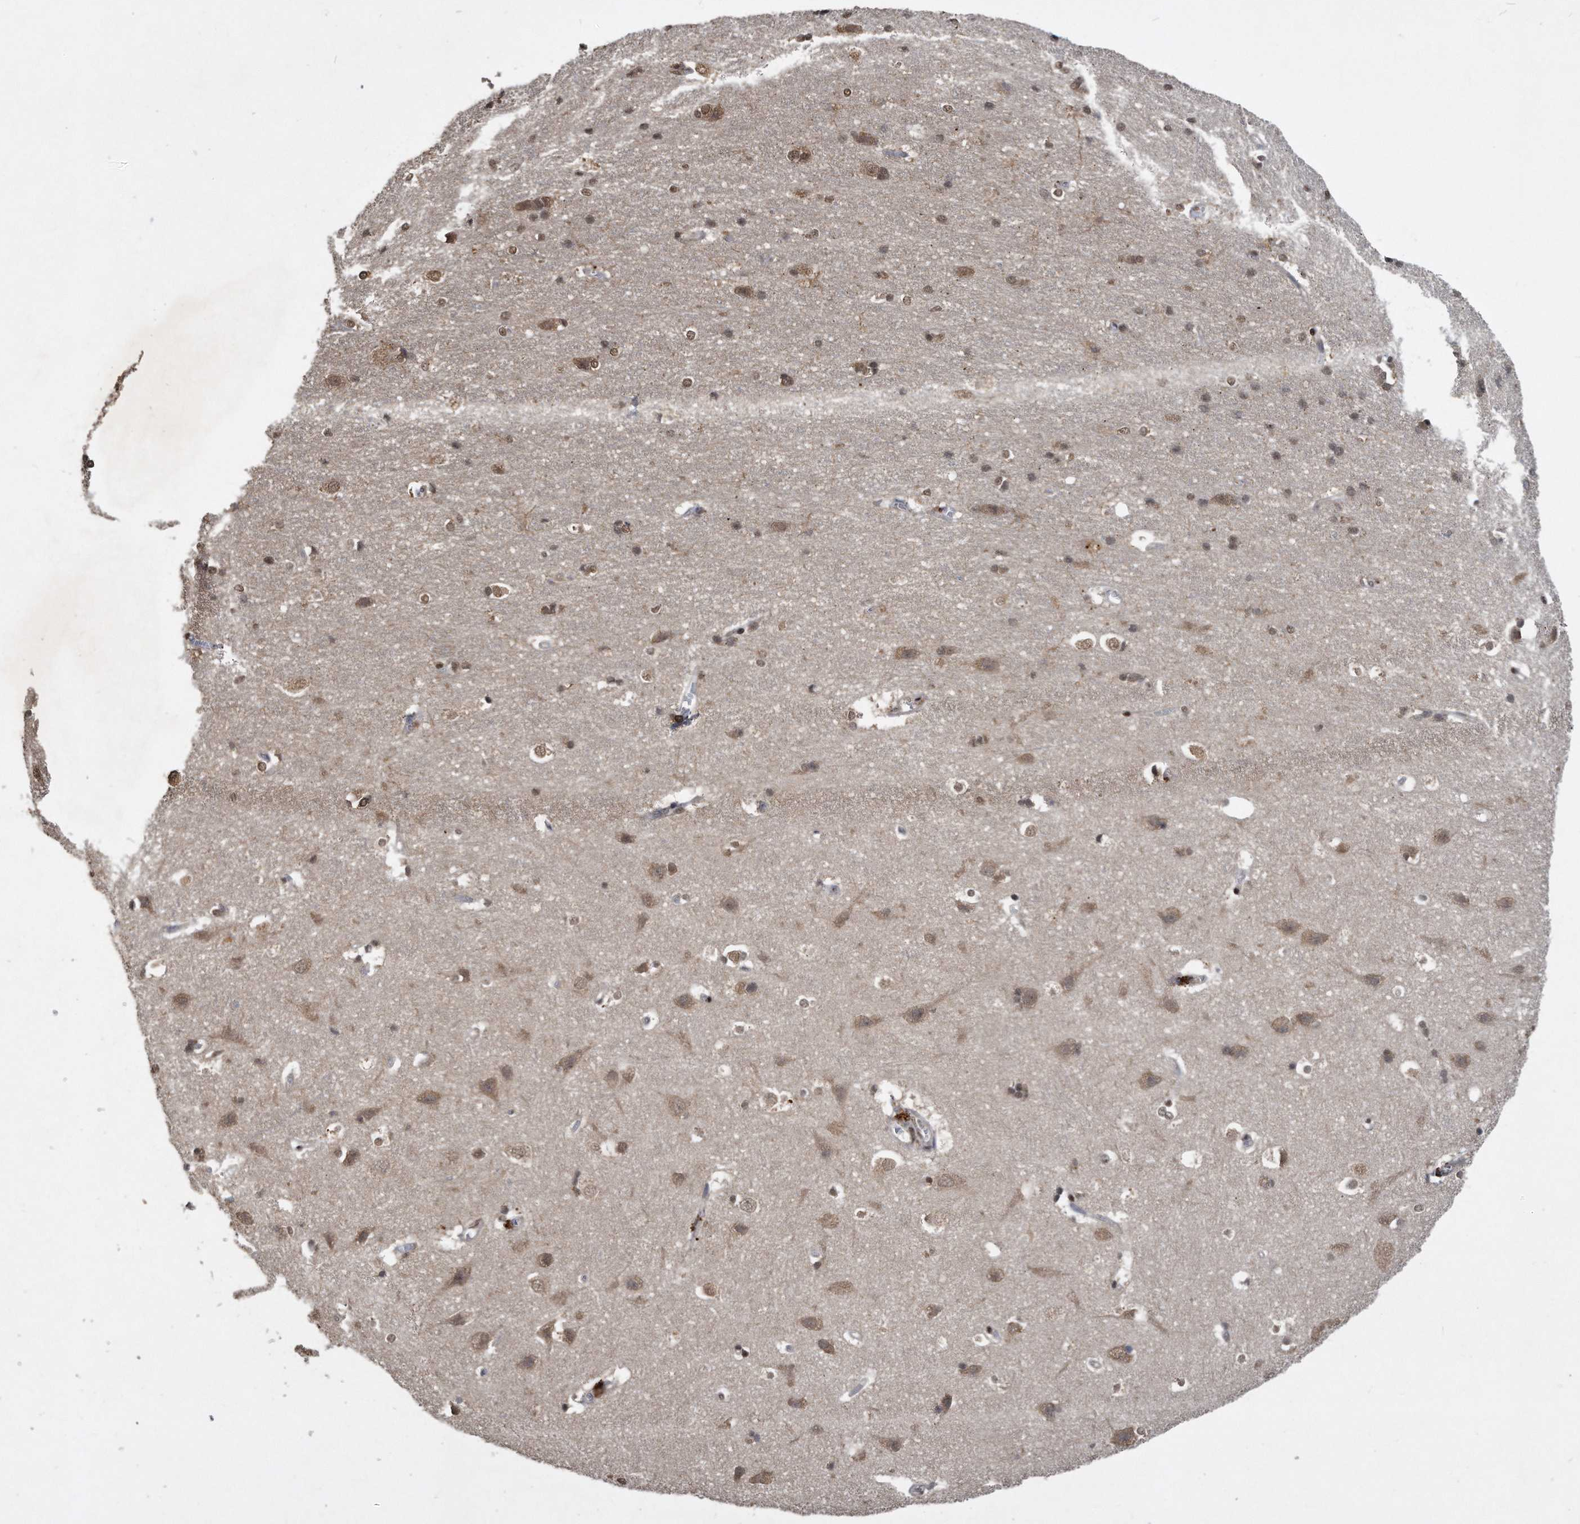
{"staining": {"intensity": "weak", "quantity": "25%-75%", "location": "cytoplasmic/membranous,nuclear"}, "tissue": "cerebral cortex", "cell_type": "Endothelial cells", "image_type": "normal", "snomed": [{"axis": "morphology", "description": "Normal tissue, NOS"}, {"axis": "topography", "description": "Cerebral cortex"}], "caption": "Benign cerebral cortex shows weak cytoplasmic/membranous,nuclear staining in approximately 25%-75% of endothelial cells Nuclei are stained in blue..", "gene": "CRYZL1", "patient": {"sex": "male", "age": 54}}